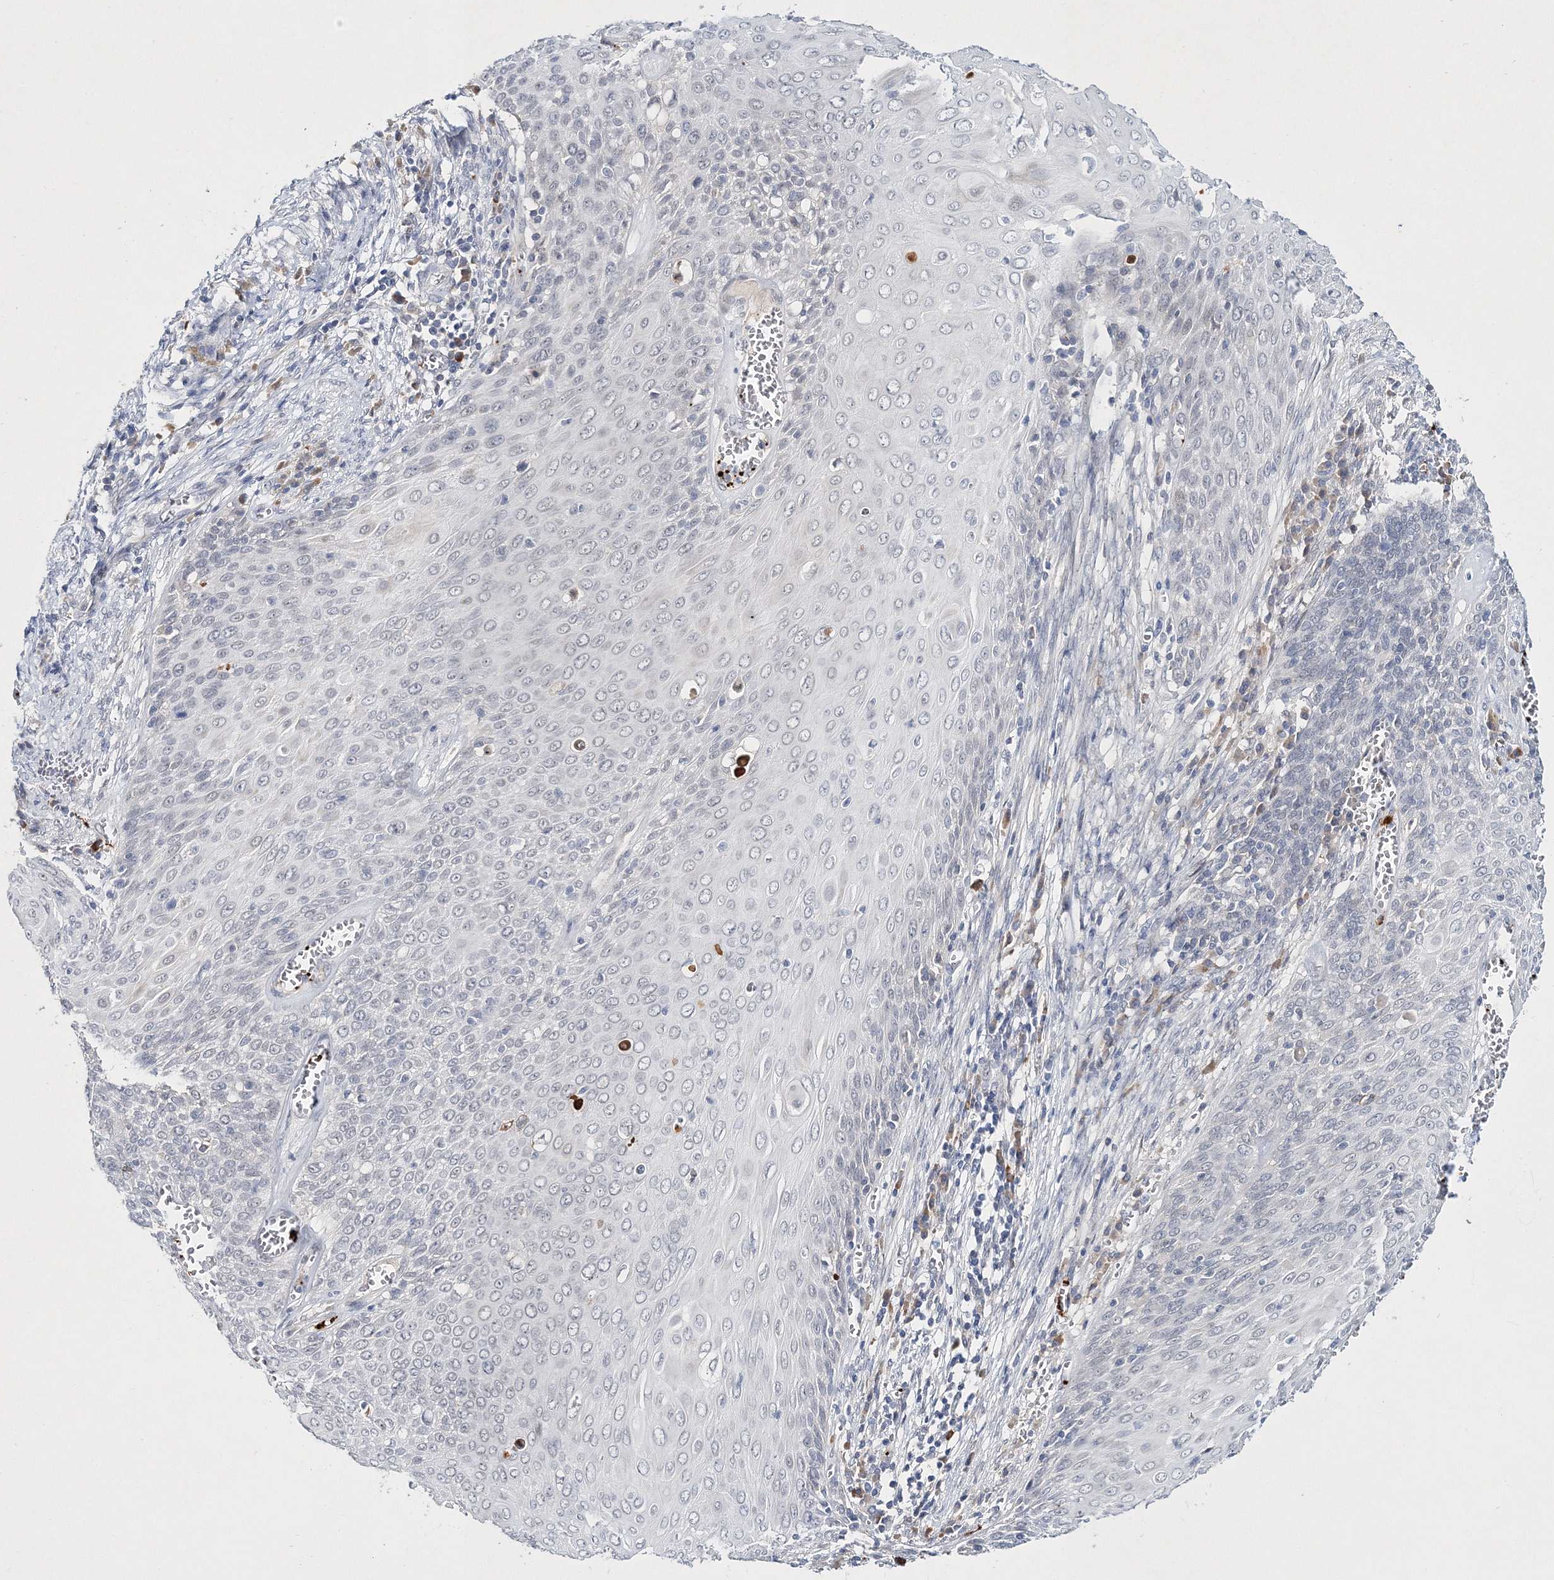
{"staining": {"intensity": "negative", "quantity": "none", "location": "none"}, "tissue": "cervical cancer", "cell_type": "Tumor cells", "image_type": "cancer", "snomed": [{"axis": "morphology", "description": "Squamous cell carcinoma, NOS"}, {"axis": "topography", "description": "Cervix"}], "caption": "Immunohistochemistry micrograph of neoplastic tissue: human cervical cancer (squamous cell carcinoma) stained with DAB shows no significant protein staining in tumor cells. (Brightfield microscopy of DAB (3,3'-diaminobenzidine) immunohistochemistry (IHC) at high magnification).", "gene": "MYOZ2", "patient": {"sex": "female", "age": 39}}